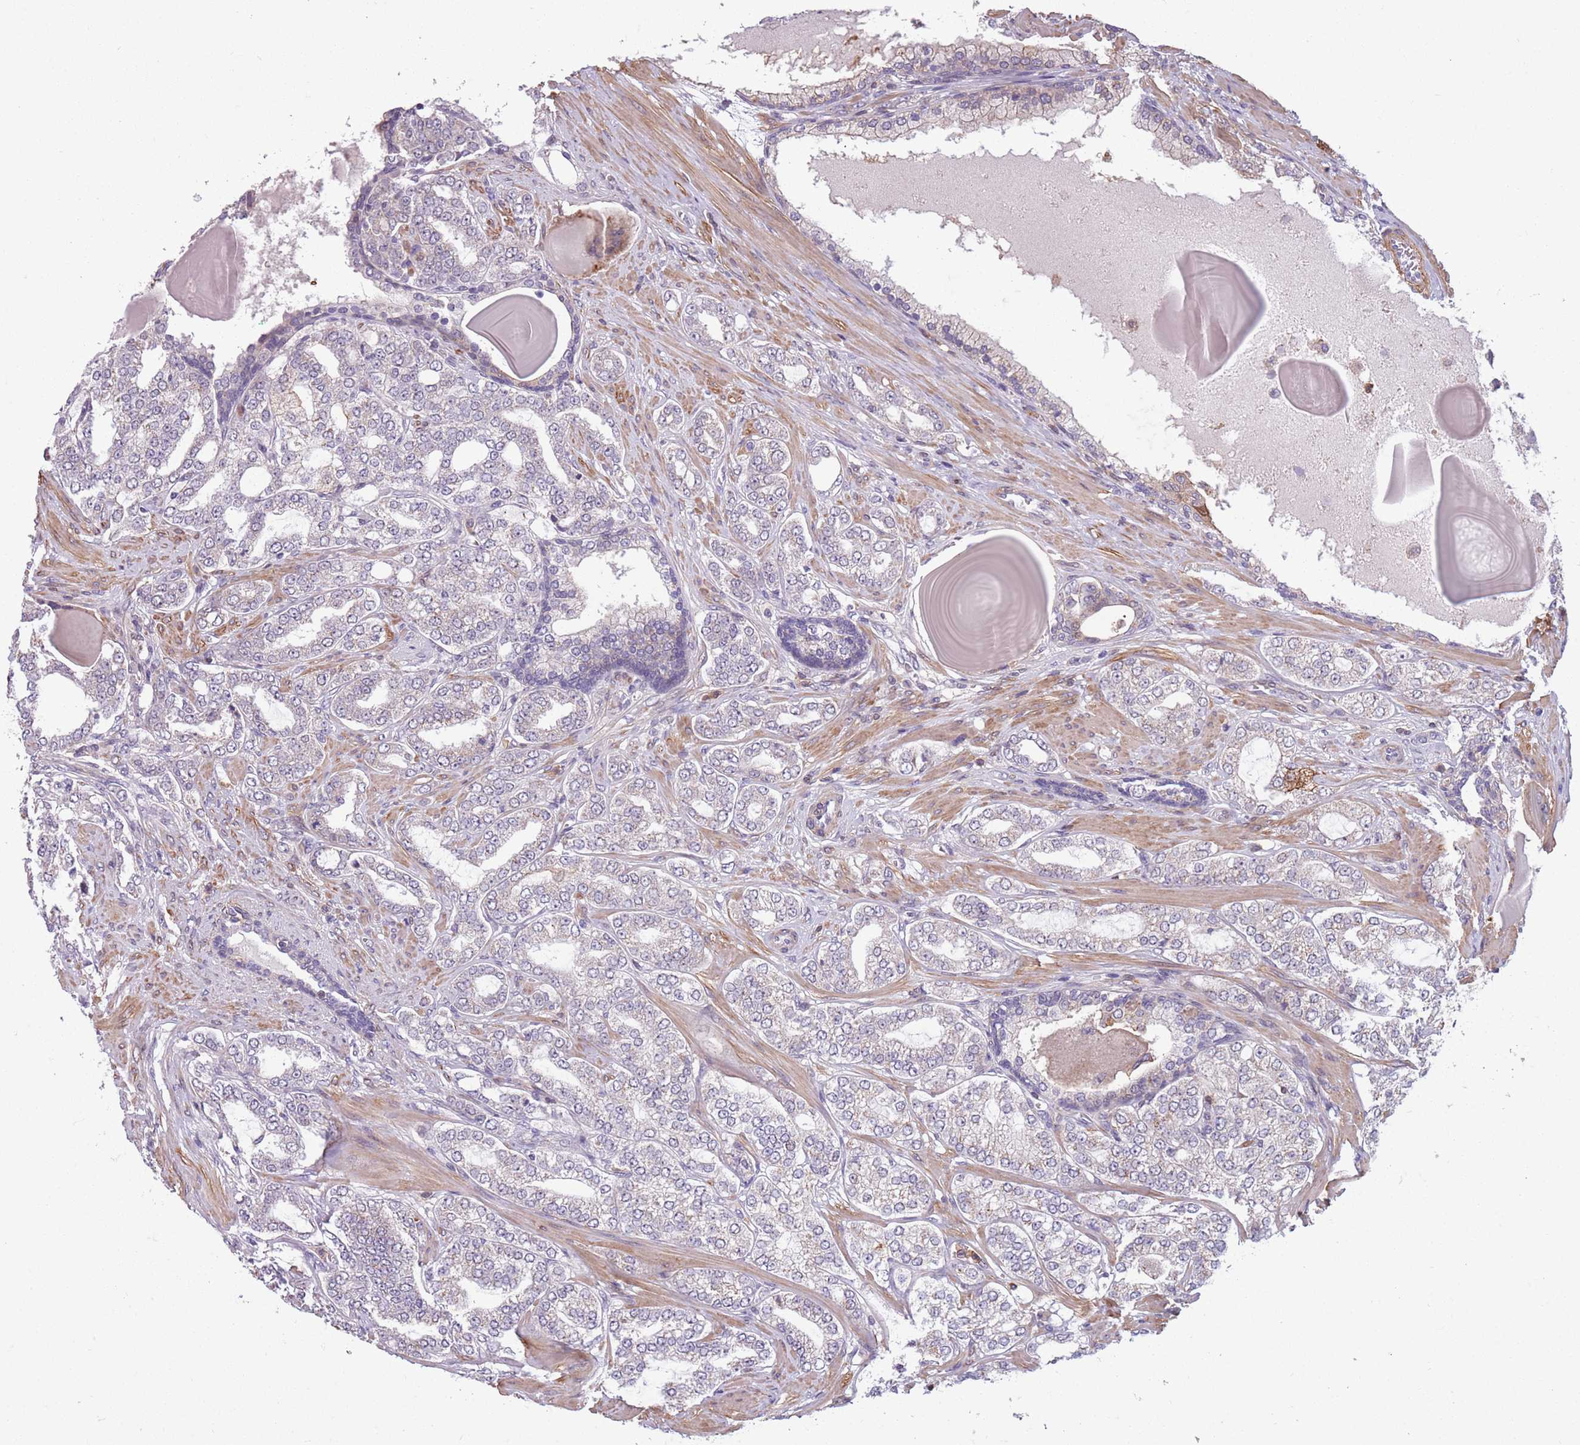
{"staining": {"intensity": "negative", "quantity": "none", "location": "none"}, "tissue": "prostate cancer", "cell_type": "Tumor cells", "image_type": "cancer", "snomed": [{"axis": "morphology", "description": "Adenocarcinoma, High grade"}, {"axis": "topography", "description": "Prostate"}], "caption": "This is an immunohistochemistry (IHC) photomicrograph of prostate adenocarcinoma (high-grade). There is no expression in tumor cells.", "gene": "JAML", "patient": {"sex": "male", "age": 64}}